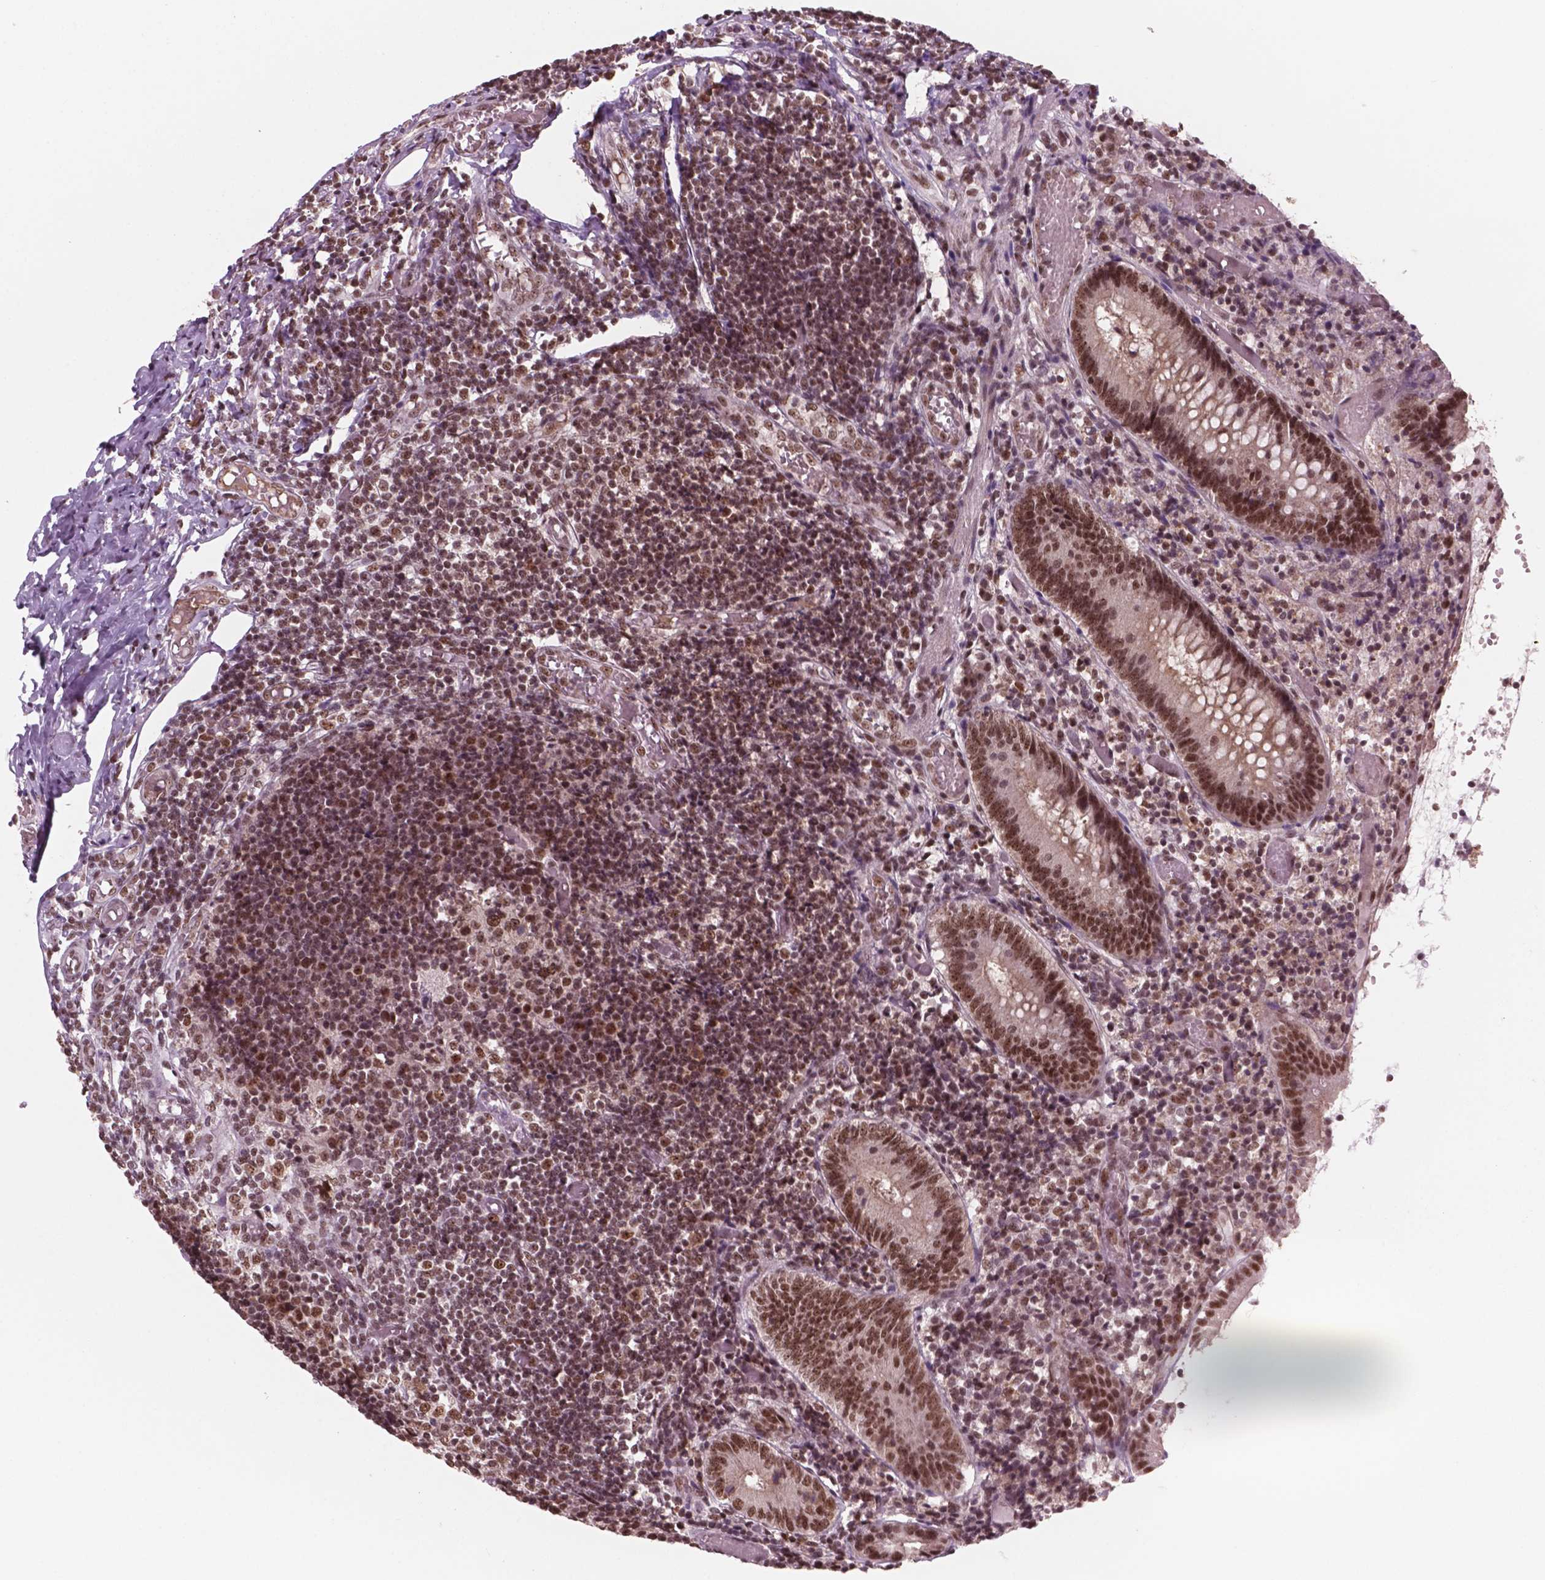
{"staining": {"intensity": "moderate", "quantity": ">75%", "location": "nuclear"}, "tissue": "appendix", "cell_type": "Glandular cells", "image_type": "normal", "snomed": [{"axis": "morphology", "description": "Normal tissue, NOS"}, {"axis": "topography", "description": "Appendix"}], "caption": "Moderate nuclear staining is seen in approximately >75% of glandular cells in unremarkable appendix. The staining is performed using DAB brown chromogen to label protein expression. The nuclei are counter-stained blue using hematoxylin.", "gene": "POLR2E", "patient": {"sex": "female", "age": 32}}